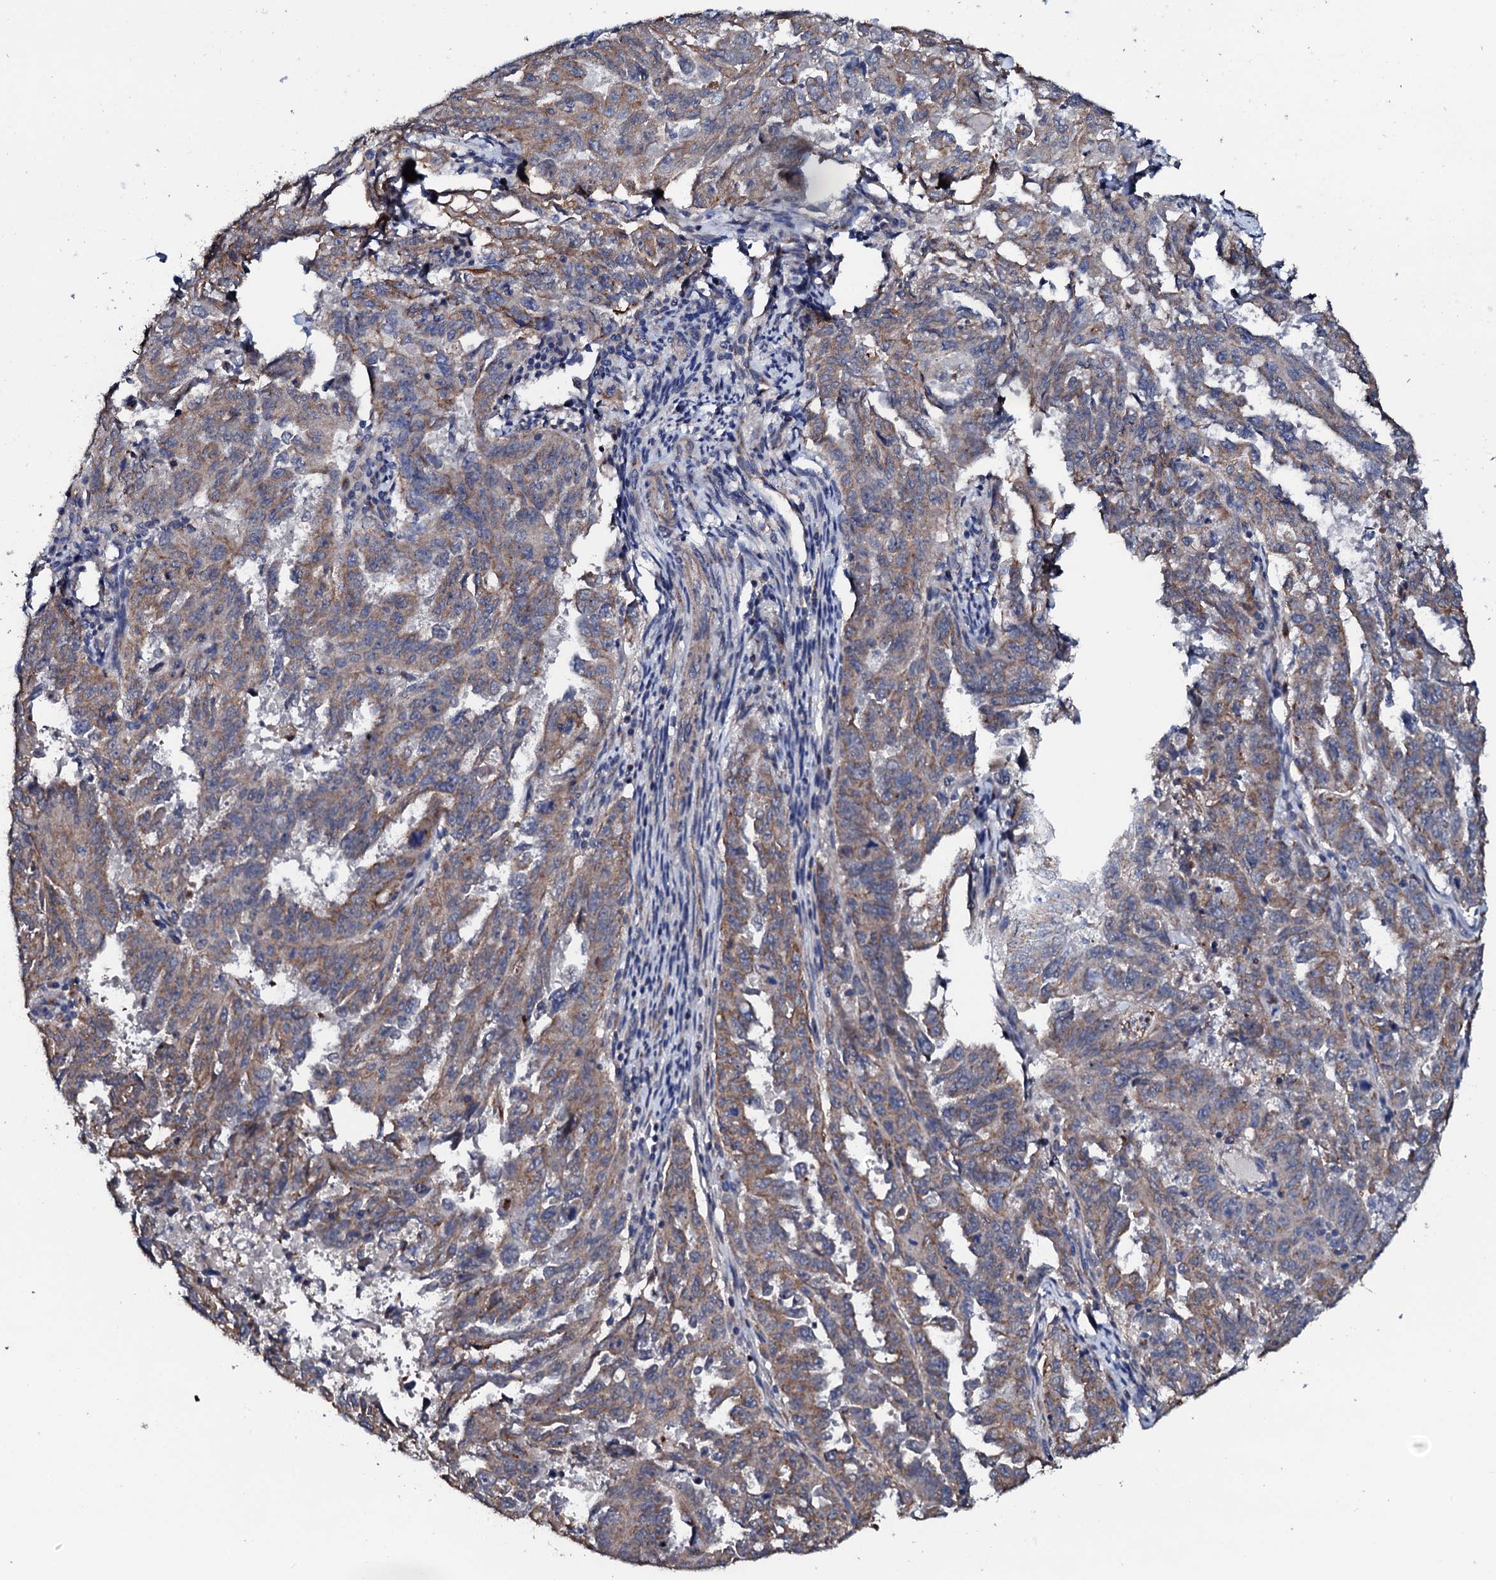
{"staining": {"intensity": "moderate", "quantity": "25%-75%", "location": "cytoplasmic/membranous"}, "tissue": "endometrial cancer", "cell_type": "Tumor cells", "image_type": "cancer", "snomed": [{"axis": "morphology", "description": "Adenocarcinoma, NOS"}, {"axis": "topography", "description": "Endometrium"}], "caption": "Adenocarcinoma (endometrial) was stained to show a protein in brown. There is medium levels of moderate cytoplasmic/membranous expression in about 25%-75% of tumor cells.", "gene": "GLCE", "patient": {"sex": "female", "age": 65}}